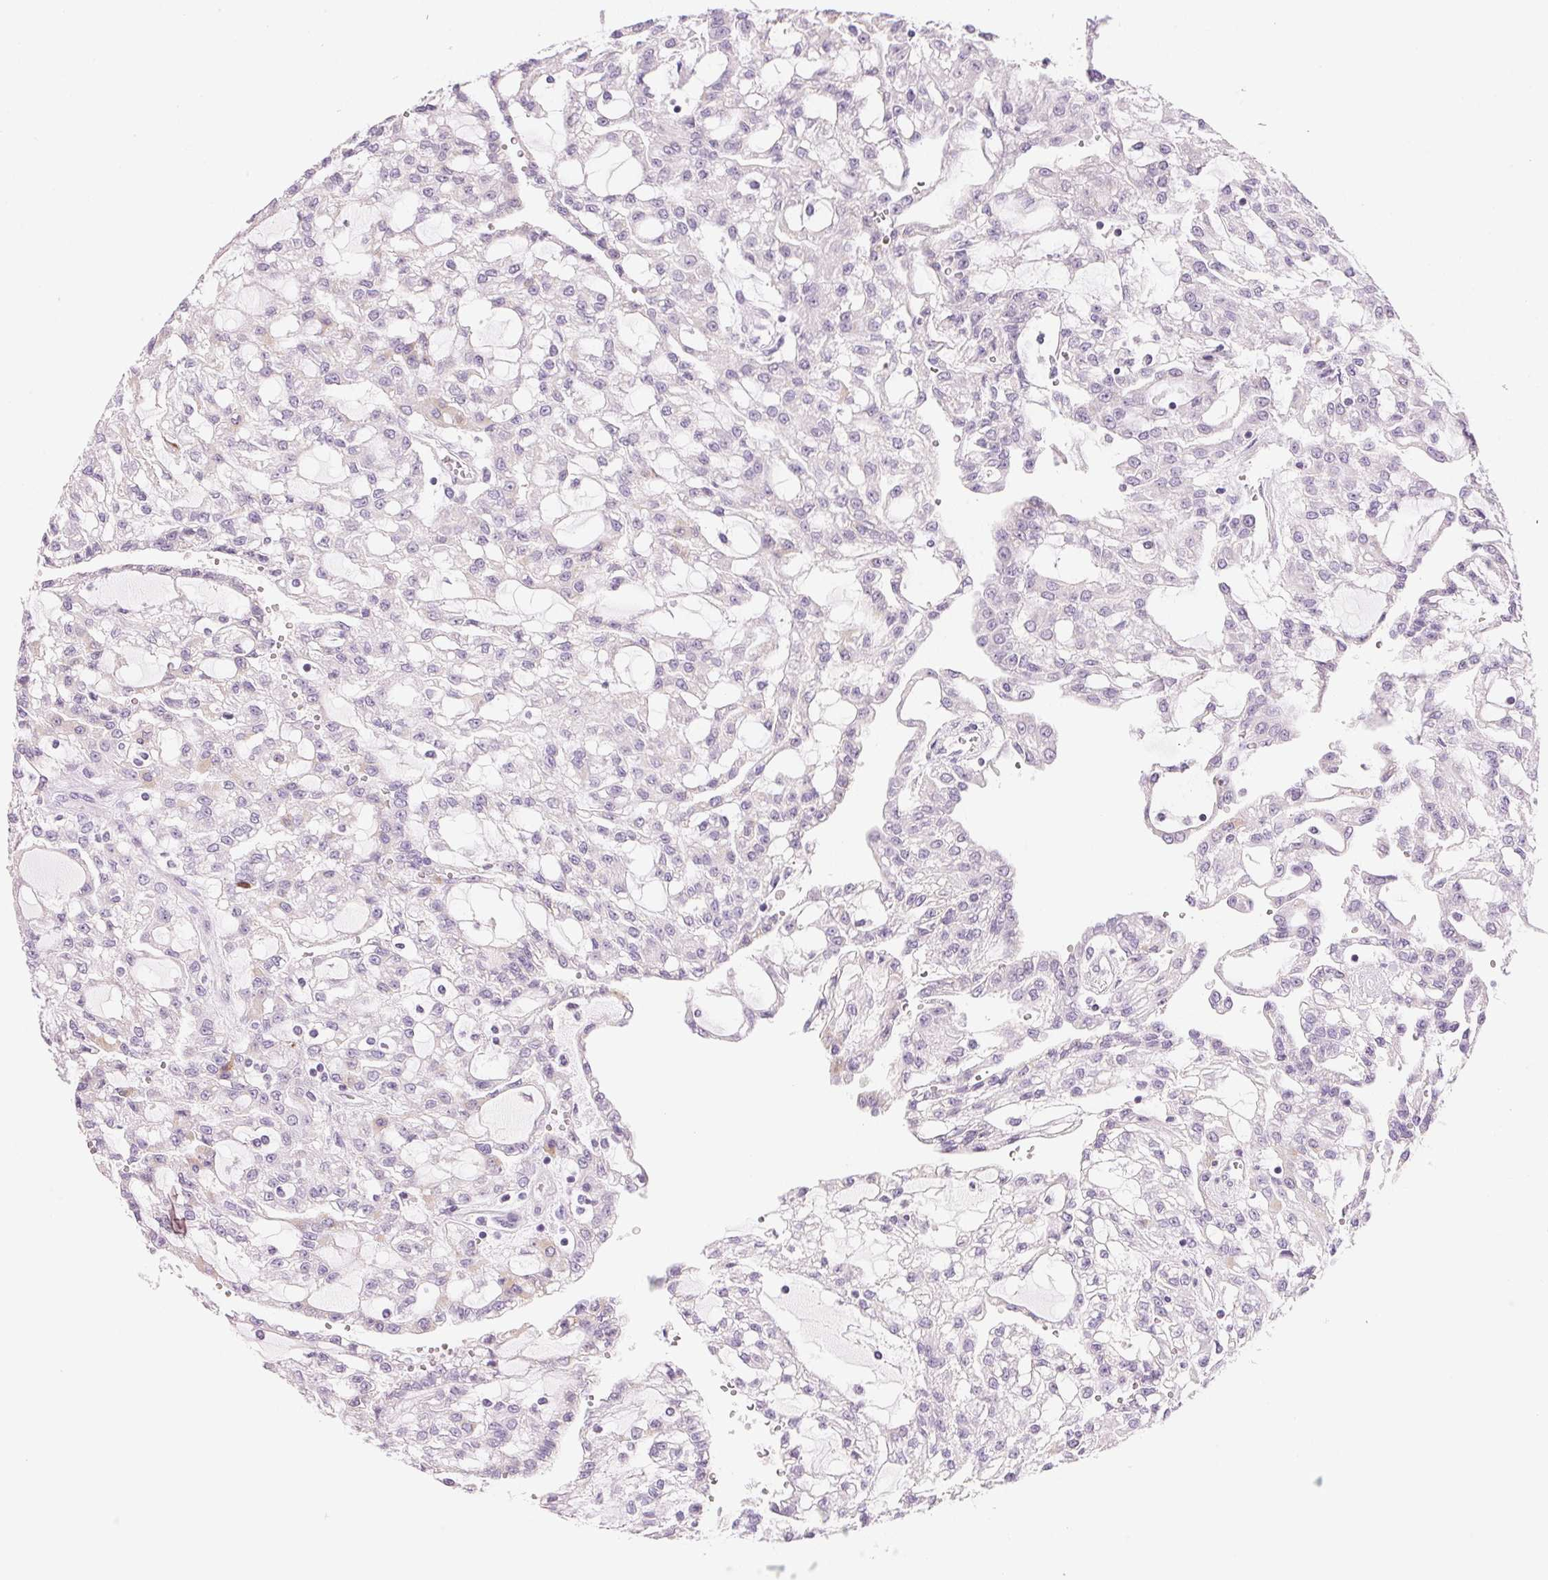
{"staining": {"intensity": "negative", "quantity": "none", "location": "none"}, "tissue": "renal cancer", "cell_type": "Tumor cells", "image_type": "cancer", "snomed": [{"axis": "morphology", "description": "Adenocarcinoma, NOS"}, {"axis": "topography", "description": "Kidney"}], "caption": "Protein analysis of renal cancer shows no significant staining in tumor cells.", "gene": "CYP11B1", "patient": {"sex": "male", "age": 63}}